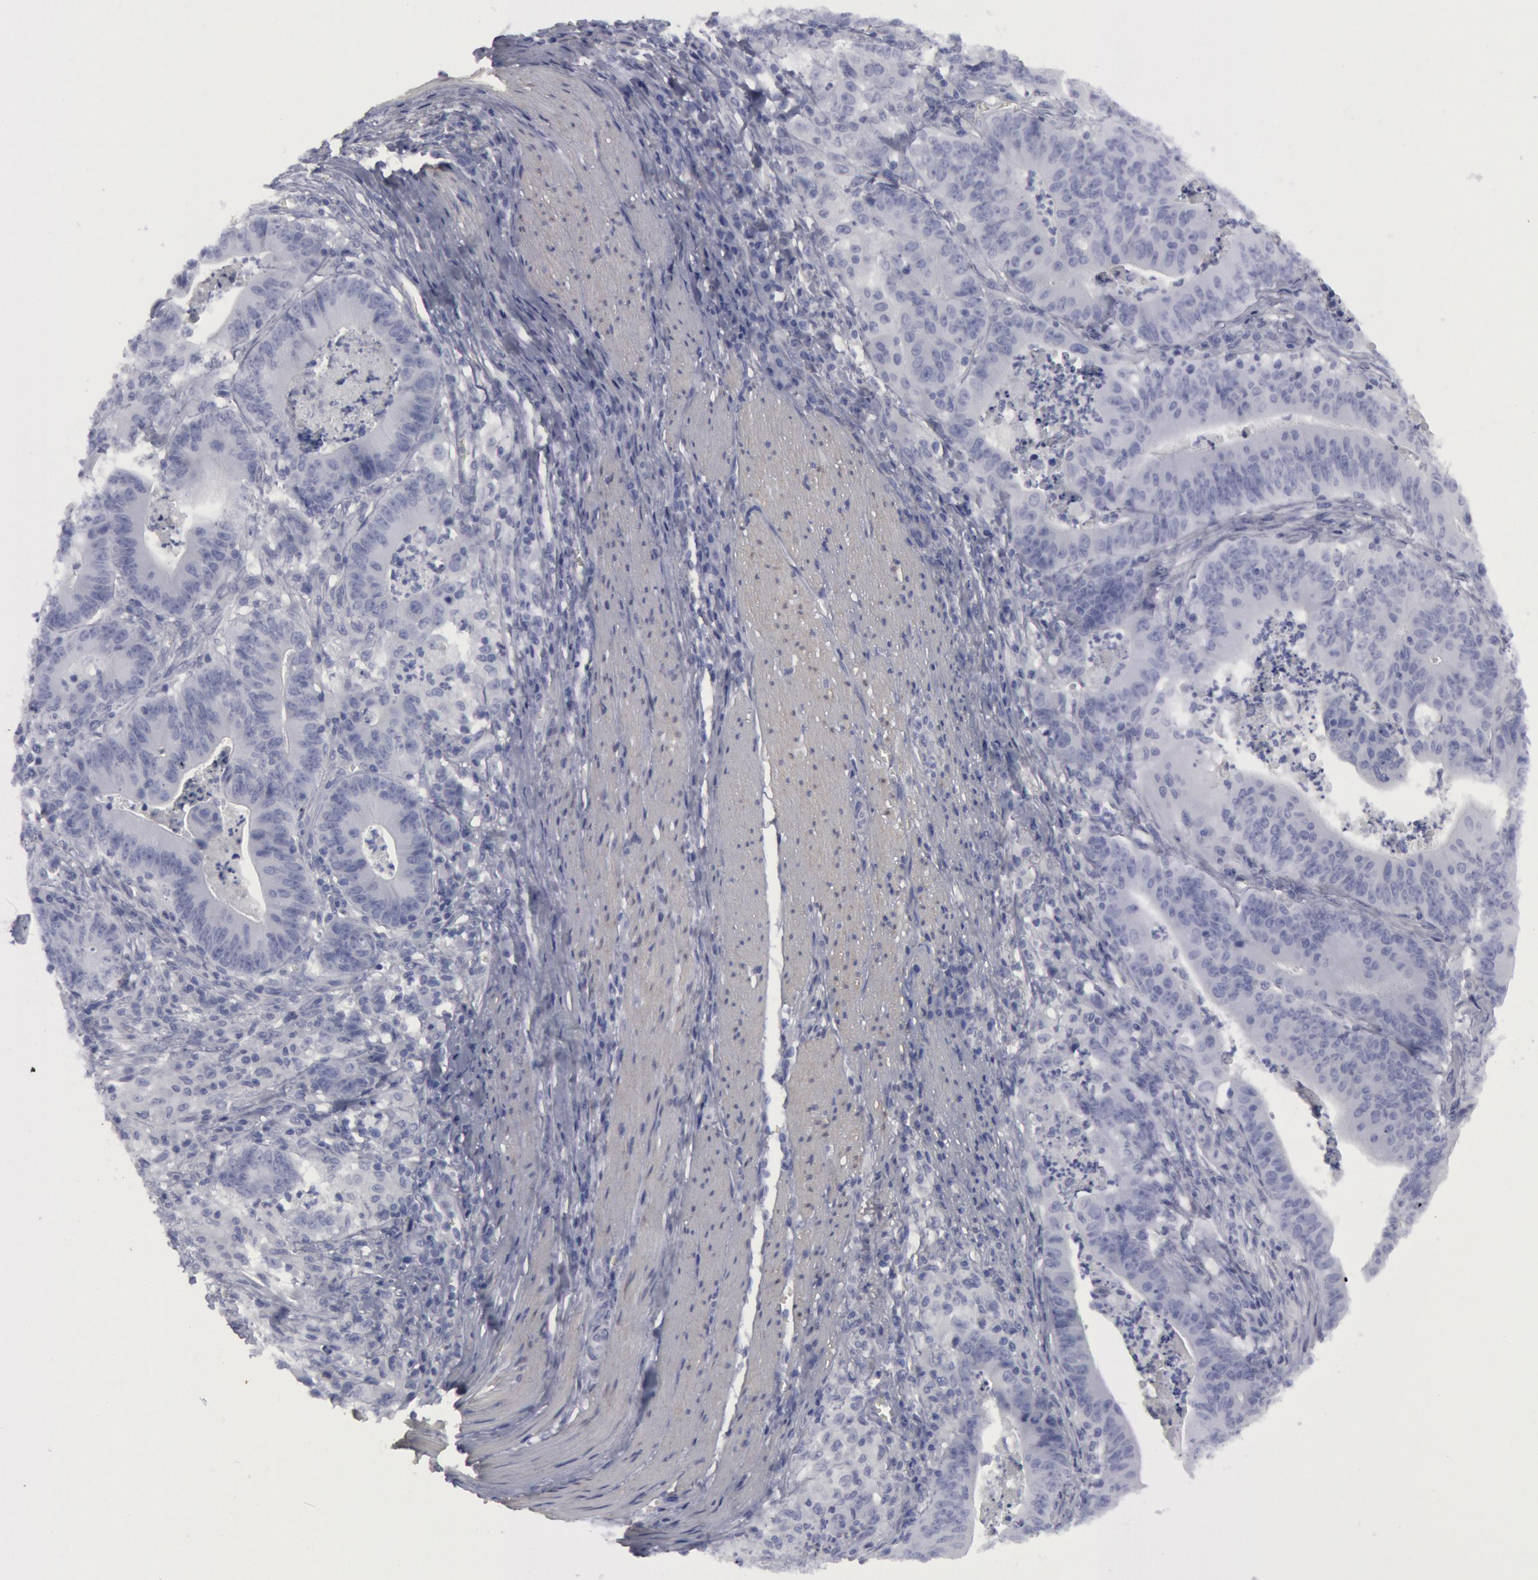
{"staining": {"intensity": "negative", "quantity": "none", "location": "none"}, "tissue": "stomach cancer", "cell_type": "Tumor cells", "image_type": "cancer", "snomed": [{"axis": "morphology", "description": "Adenocarcinoma, NOS"}, {"axis": "topography", "description": "Stomach, lower"}], "caption": "Immunohistochemical staining of human stomach cancer (adenocarcinoma) demonstrates no significant expression in tumor cells.", "gene": "FHL1", "patient": {"sex": "female", "age": 86}}